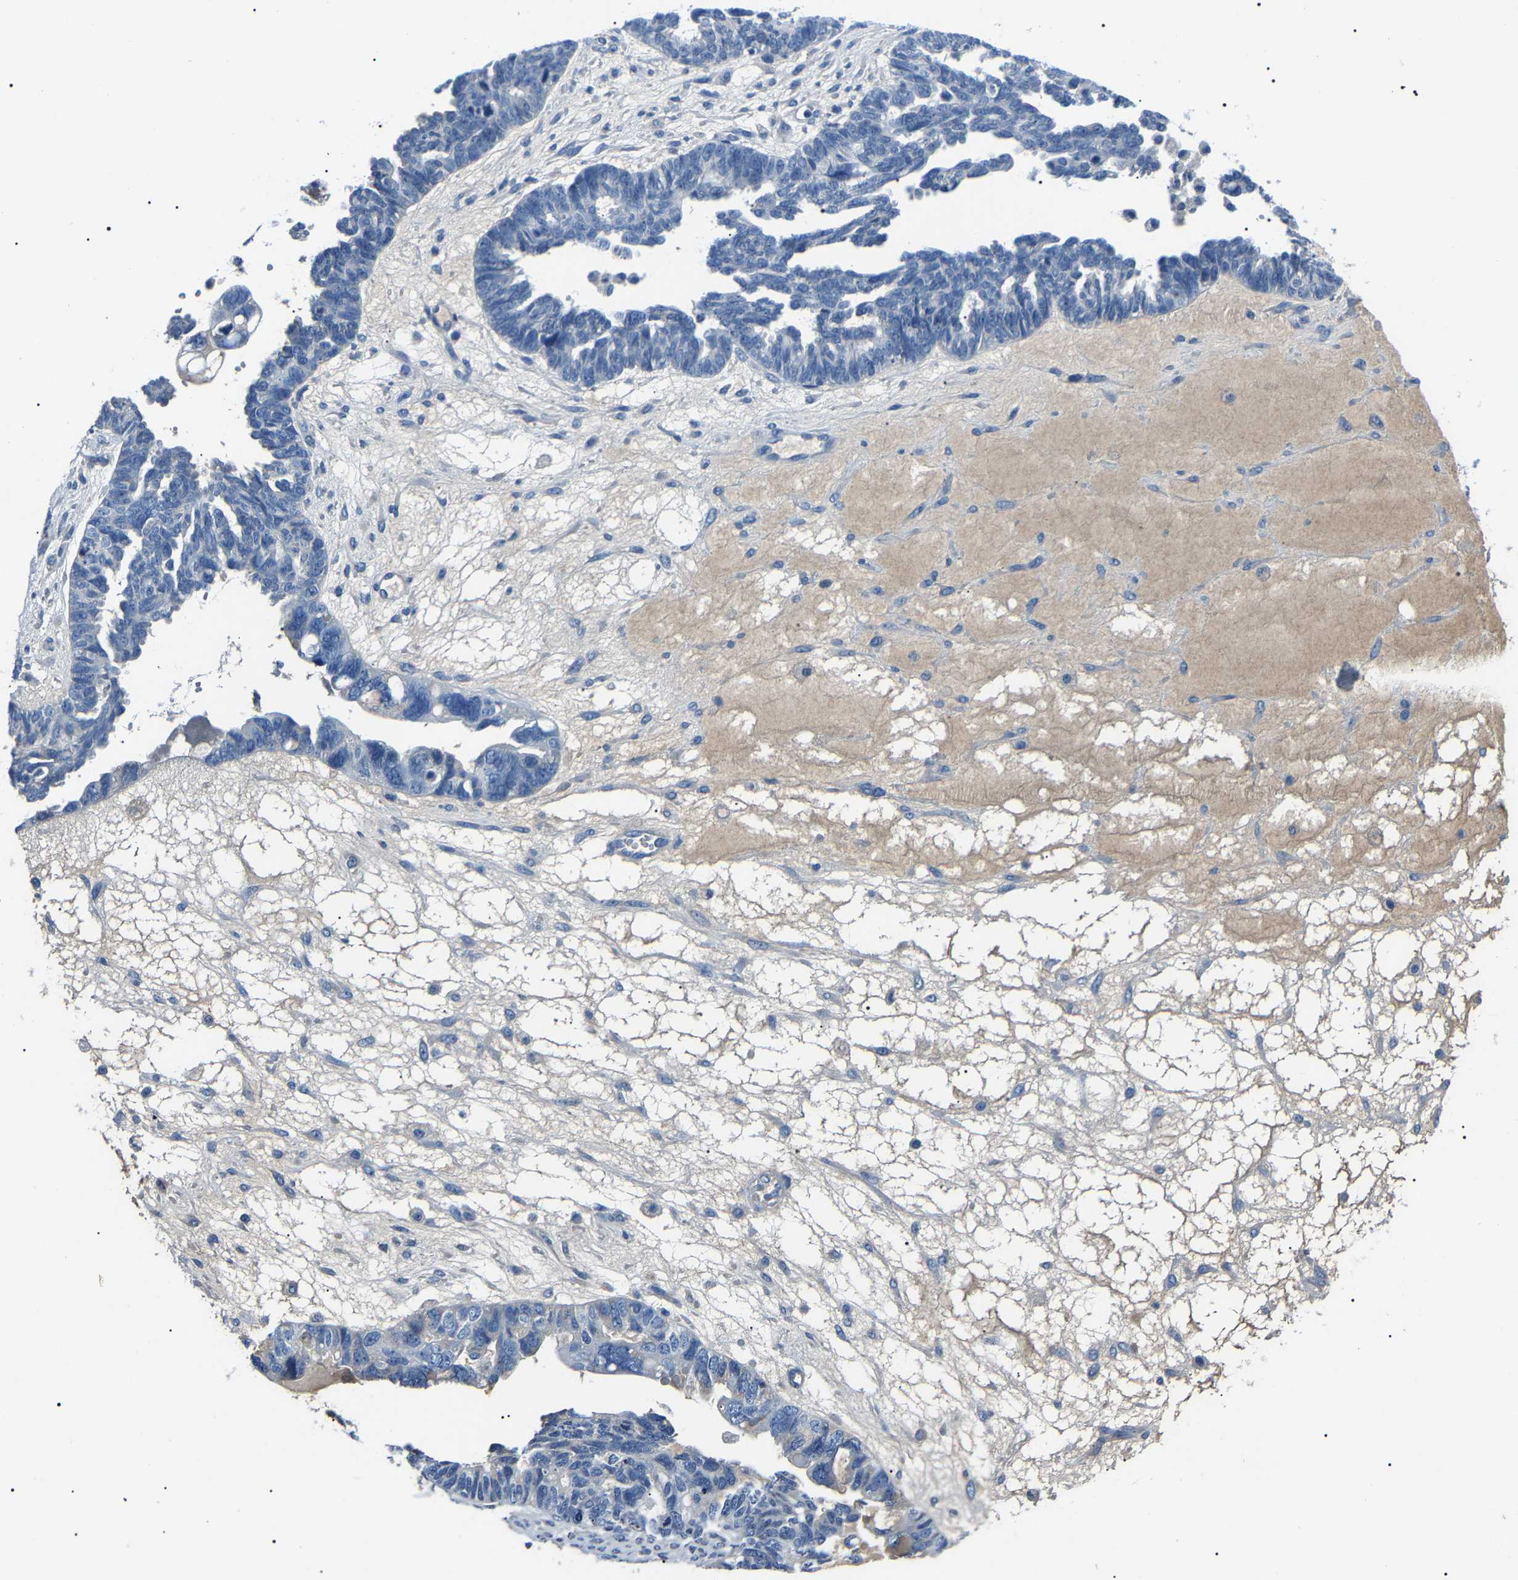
{"staining": {"intensity": "negative", "quantity": "none", "location": "none"}, "tissue": "ovarian cancer", "cell_type": "Tumor cells", "image_type": "cancer", "snomed": [{"axis": "morphology", "description": "Cystadenocarcinoma, serous, NOS"}, {"axis": "topography", "description": "Ovary"}], "caption": "A micrograph of human ovarian cancer (serous cystadenocarcinoma) is negative for staining in tumor cells. The staining was performed using DAB (3,3'-diaminobenzidine) to visualize the protein expression in brown, while the nuclei were stained in blue with hematoxylin (Magnification: 20x).", "gene": "KLK15", "patient": {"sex": "female", "age": 79}}